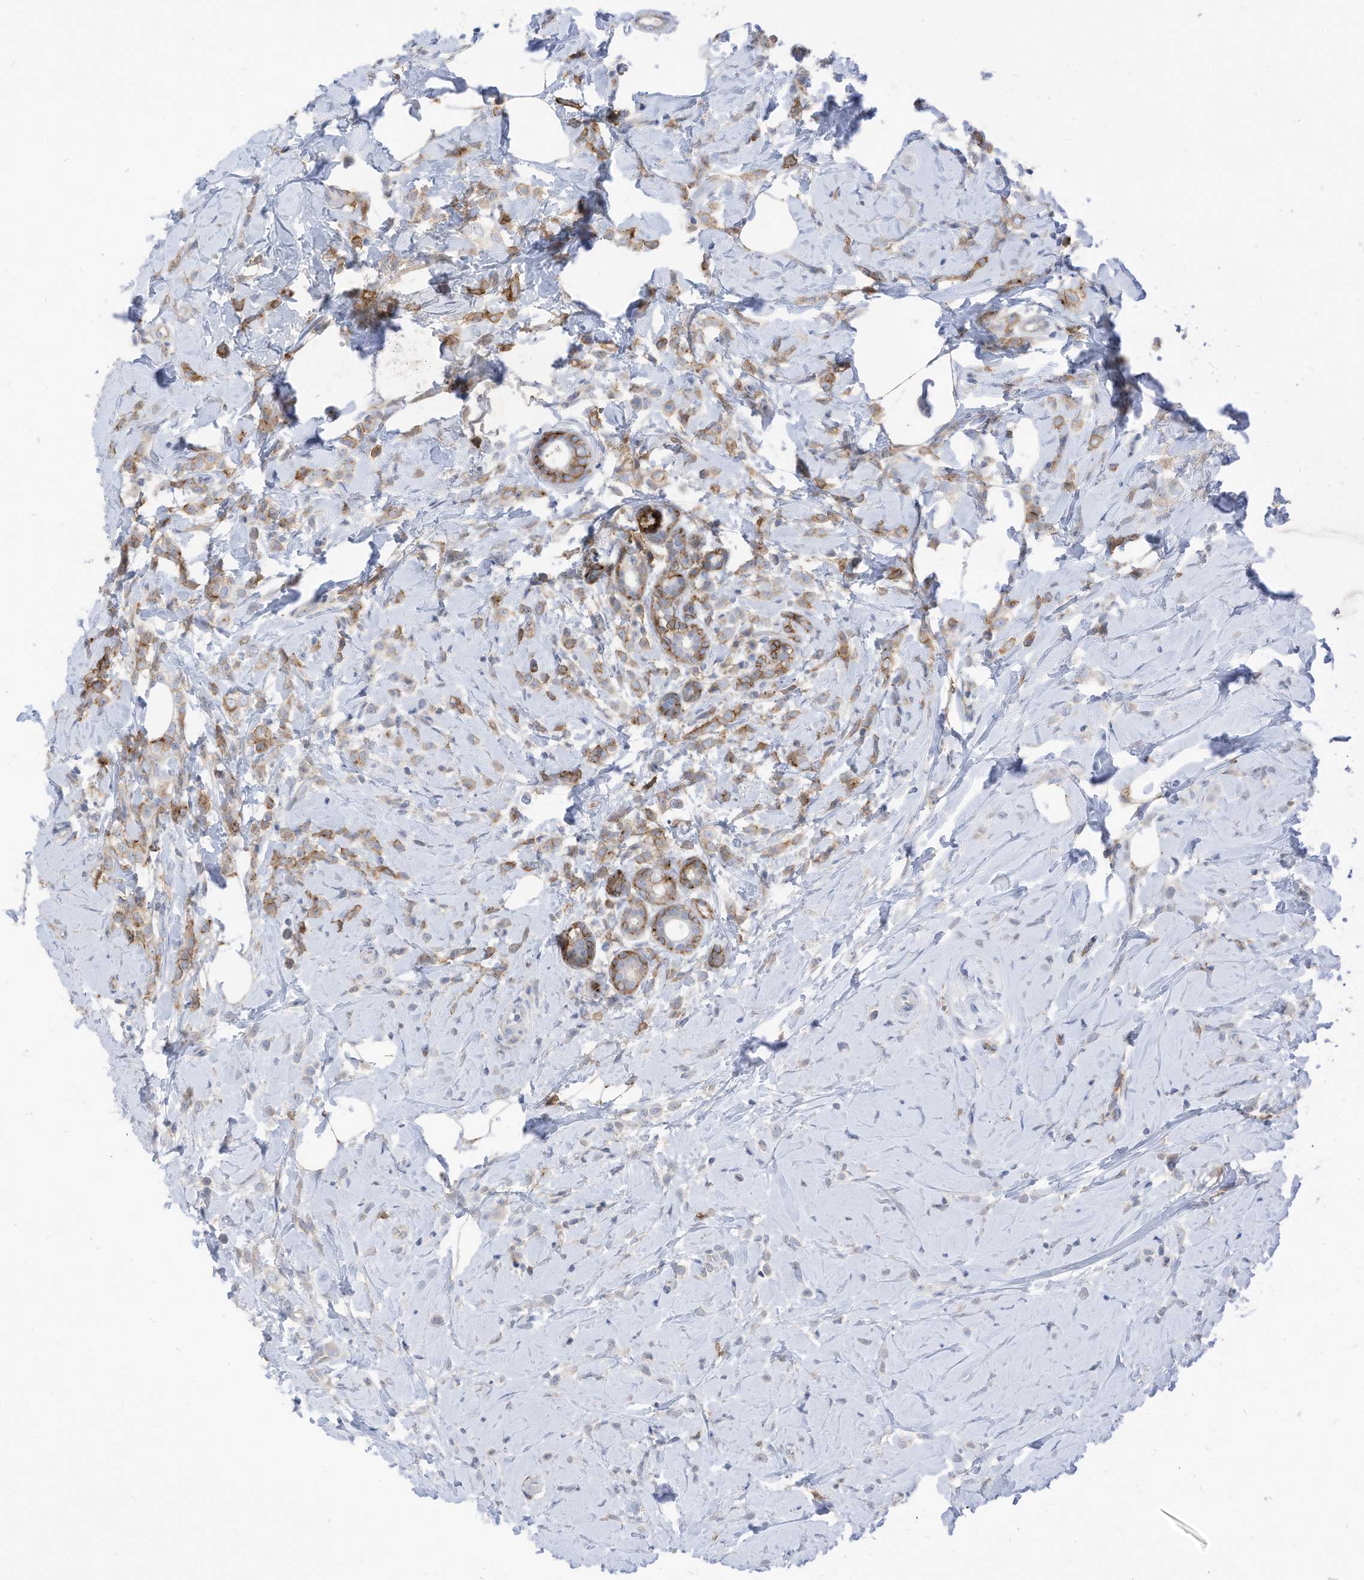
{"staining": {"intensity": "moderate", "quantity": "25%-75%", "location": "cytoplasmic/membranous"}, "tissue": "breast cancer", "cell_type": "Tumor cells", "image_type": "cancer", "snomed": [{"axis": "morphology", "description": "Lobular carcinoma"}, {"axis": "topography", "description": "Breast"}], "caption": "Immunohistochemical staining of human breast cancer displays medium levels of moderate cytoplasmic/membranous expression in about 25%-75% of tumor cells.", "gene": "SLC1A5", "patient": {"sex": "female", "age": 47}}